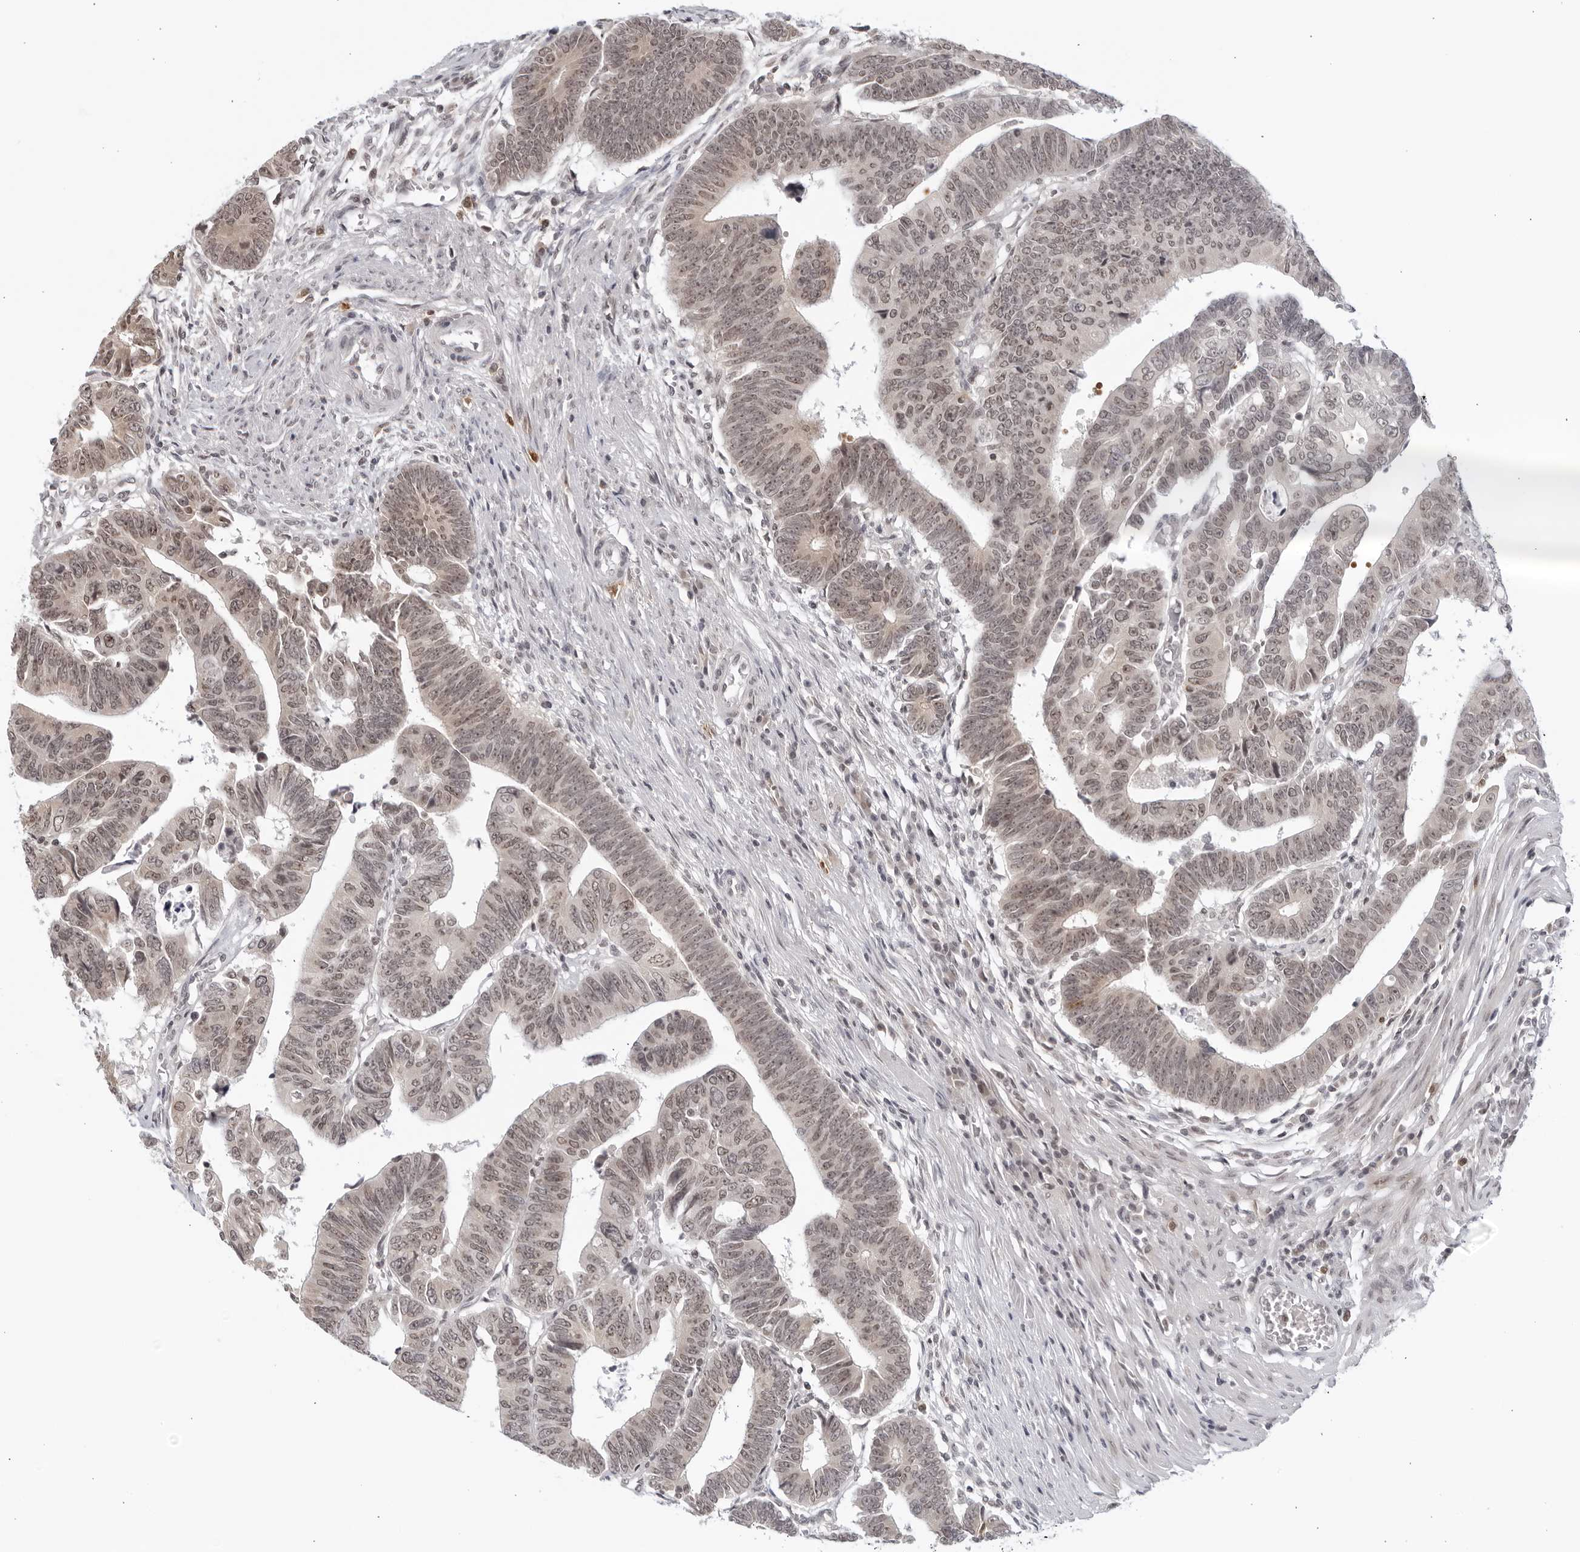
{"staining": {"intensity": "weak", "quantity": ">75%", "location": "nuclear"}, "tissue": "colorectal cancer", "cell_type": "Tumor cells", "image_type": "cancer", "snomed": [{"axis": "morphology", "description": "Adenocarcinoma, NOS"}, {"axis": "topography", "description": "Rectum"}], "caption": "Colorectal cancer stained with immunohistochemistry (IHC) demonstrates weak nuclear staining in approximately >75% of tumor cells. Immunohistochemistry stains the protein of interest in brown and the nuclei are stained blue.", "gene": "RAB11FIP3", "patient": {"sex": "female", "age": 65}}